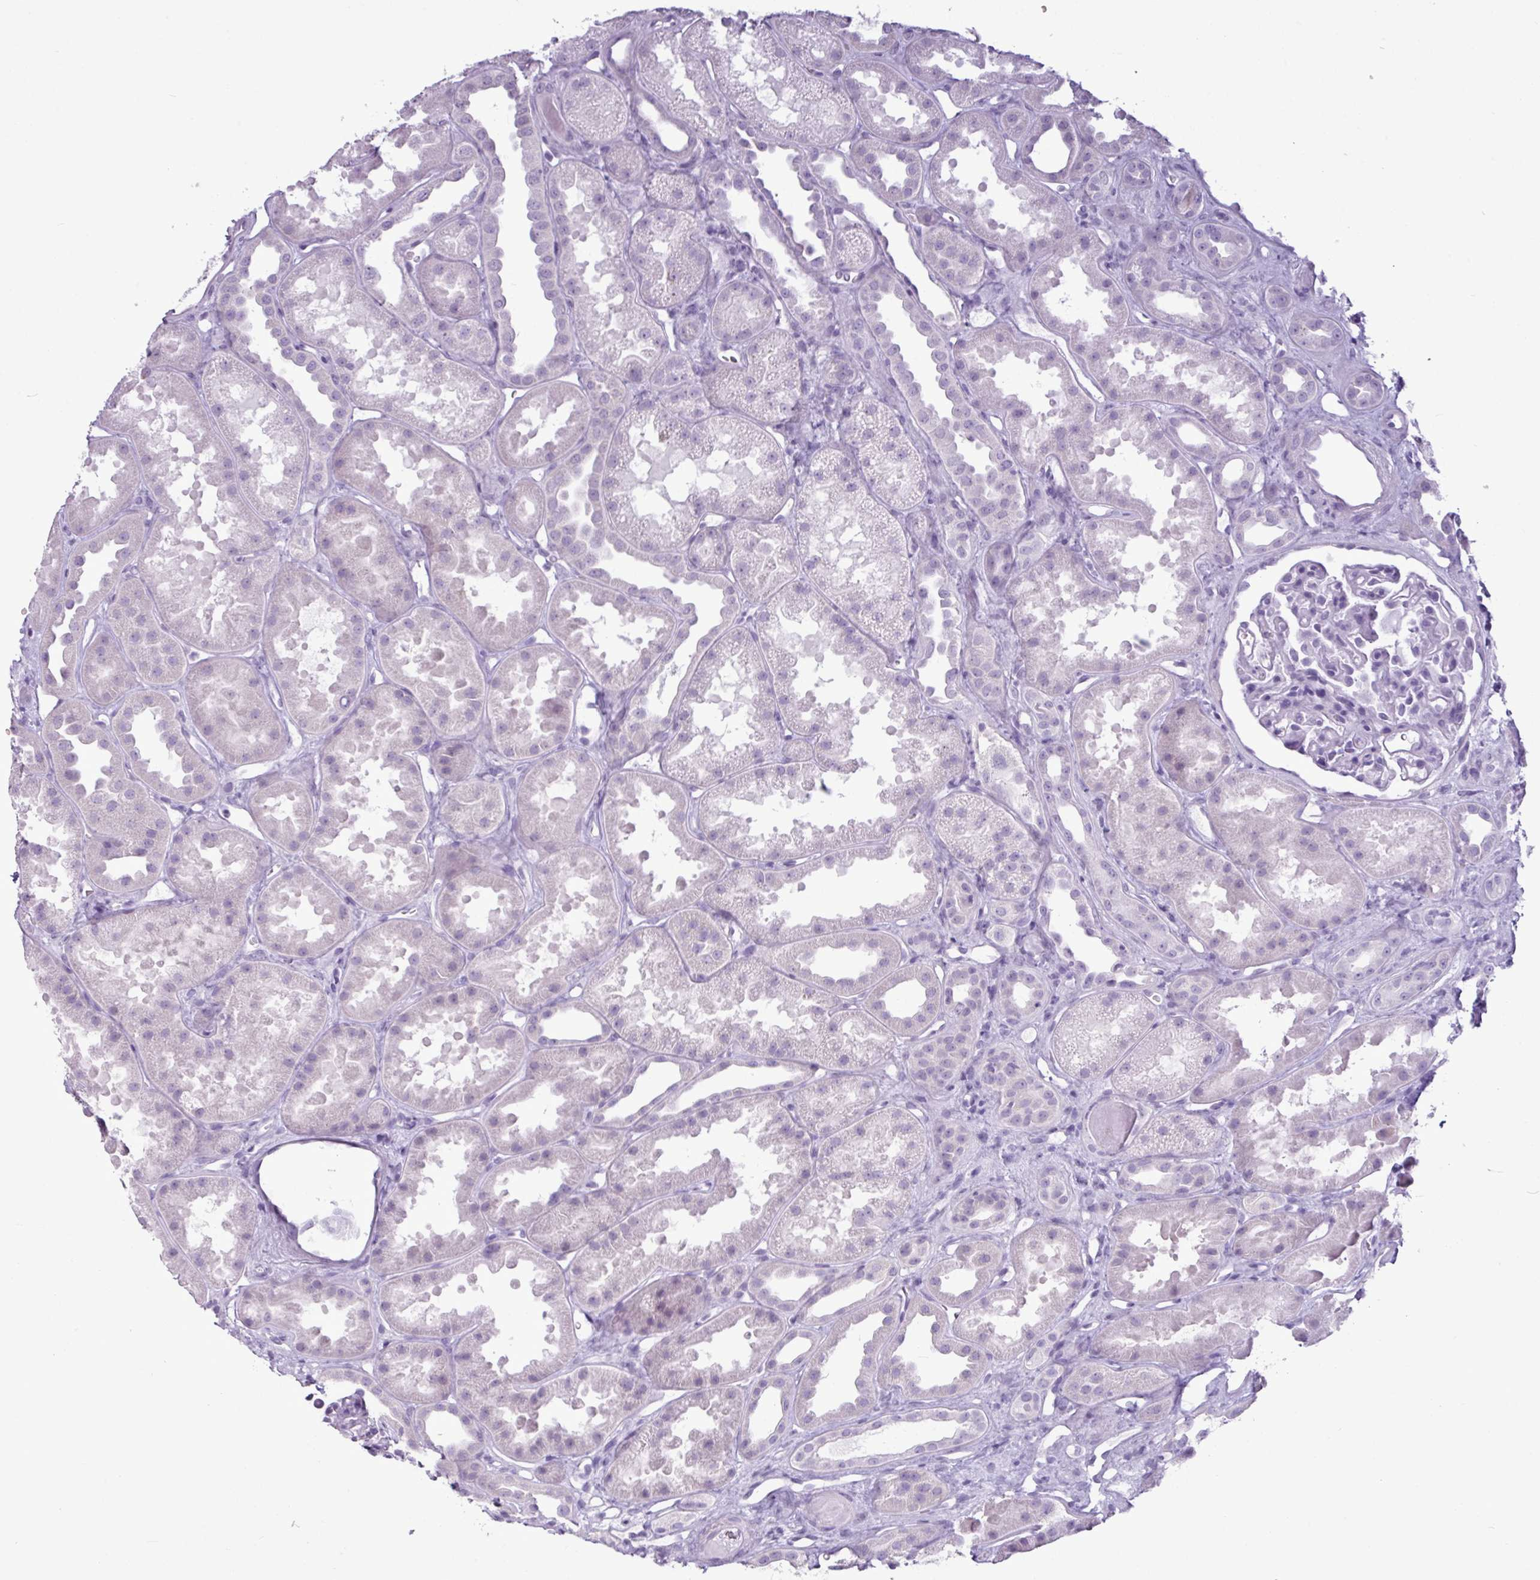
{"staining": {"intensity": "negative", "quantity": "none", "location": "none"}, "tissue": "kidney", "cell_type": "Cells in glomeruli", "image_type": "normal", "snomed": [{"axis": "morphology", "description": "Normal tissue, NOS"}, {"axis": "topography", "description": "Kidney"}], "caption": "There is no significant expression in cells in glomeruli of kidney. (DAB immunohistochemistry, high magnification).", "gene": "AMY2A", "patient": {"sex": "male", "age": 61}}